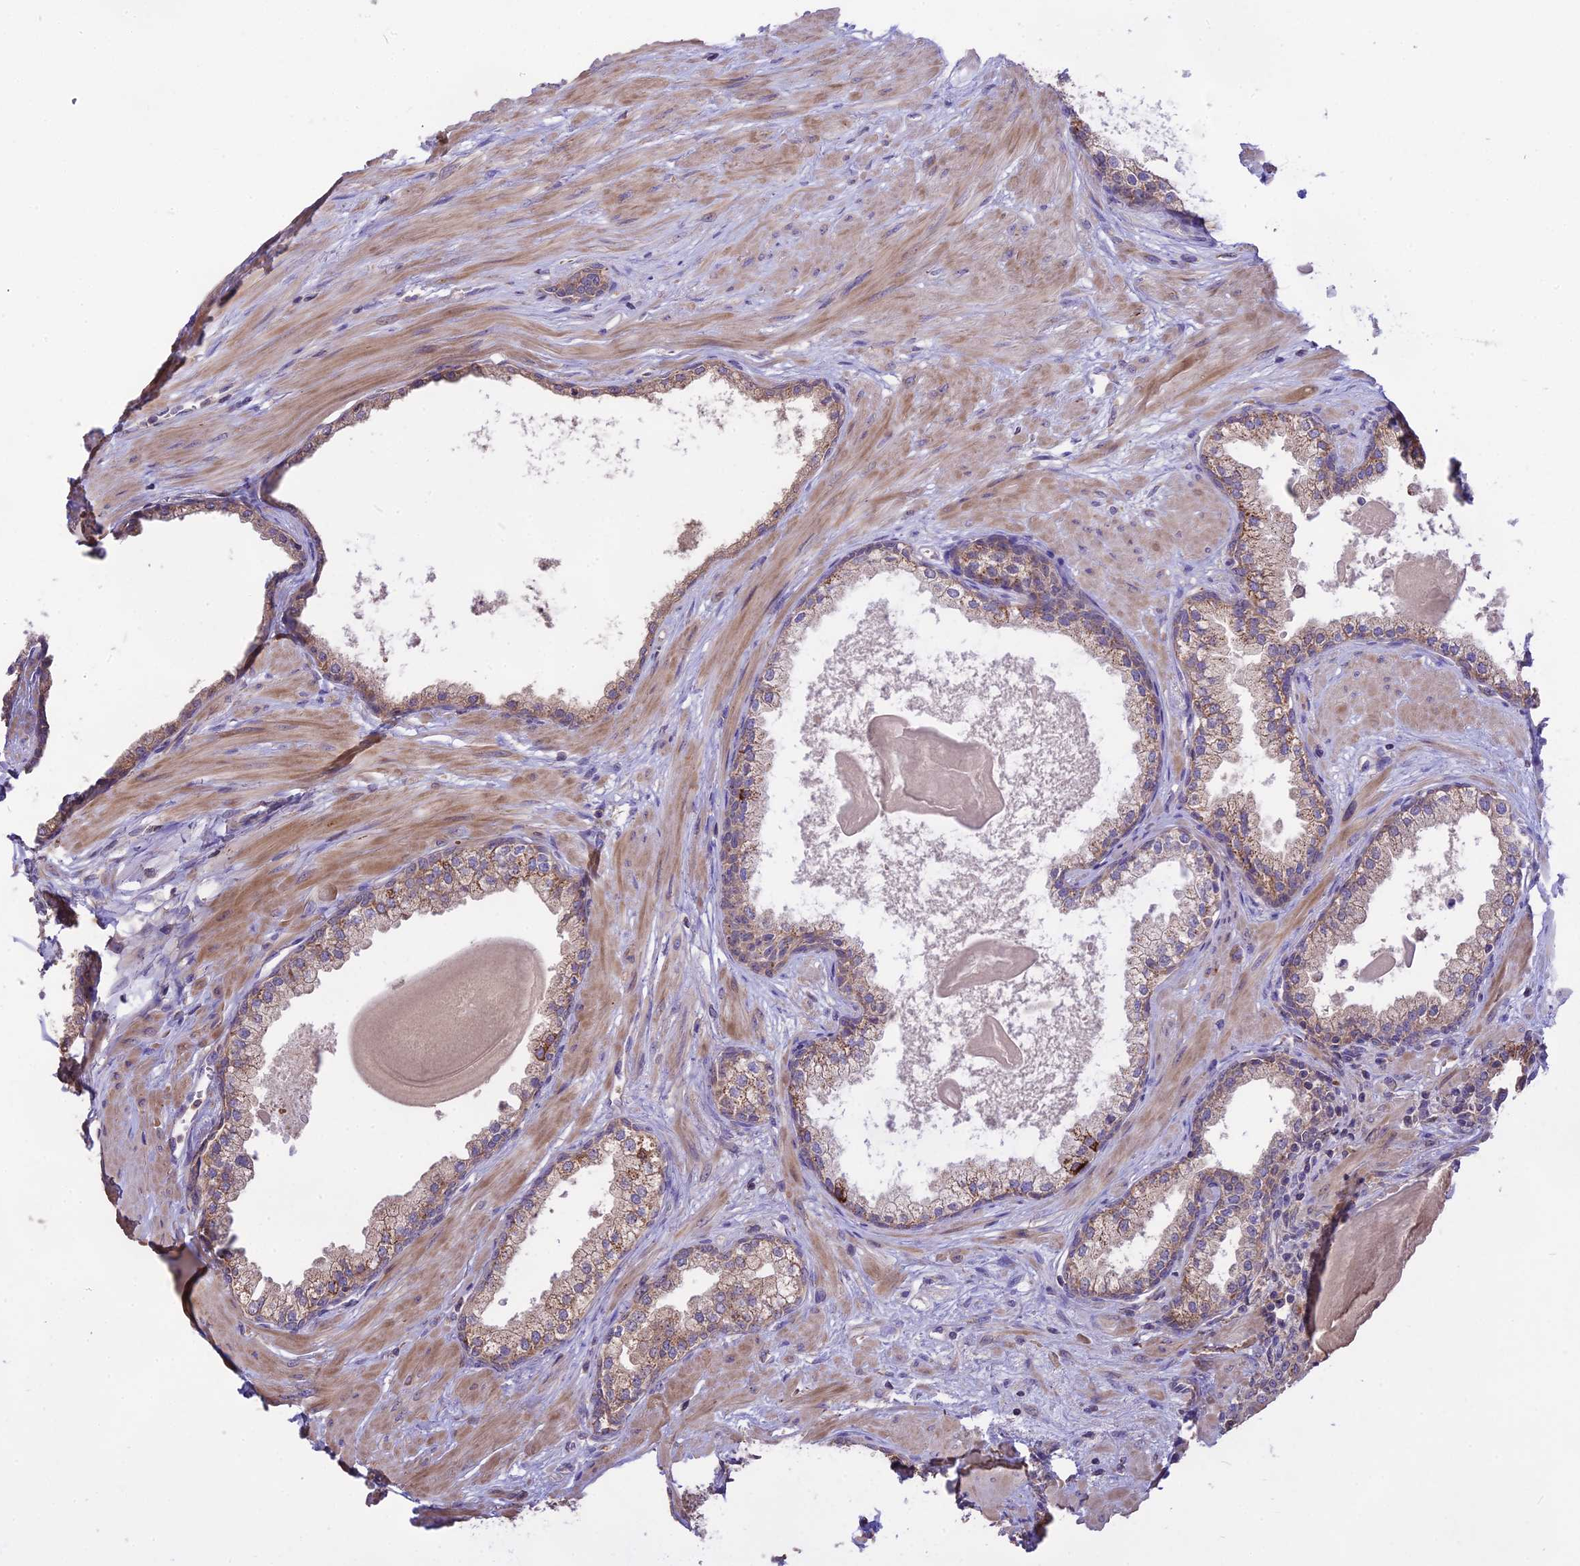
{"staining": {"intensity": "moderate", "quantity": "25%-75%", "location": "cytoplasmic/membranous"}, "tissue": "prostate", "cell_type": "Glandular cells", "image_type": "normal", "snomed": [{"axis": "morphology", "description": "Normal tissue, NOS"}, {"axis": "topography", "description": "Prostate"}], "caption": "IHC of normal human prostate displays medium levels of moderate cytoplasmic/membranous staining in approximately 25%-75% of glandular cells.", "gene": "NUDT8", "patient": {"sex": "male", "age": 57}}